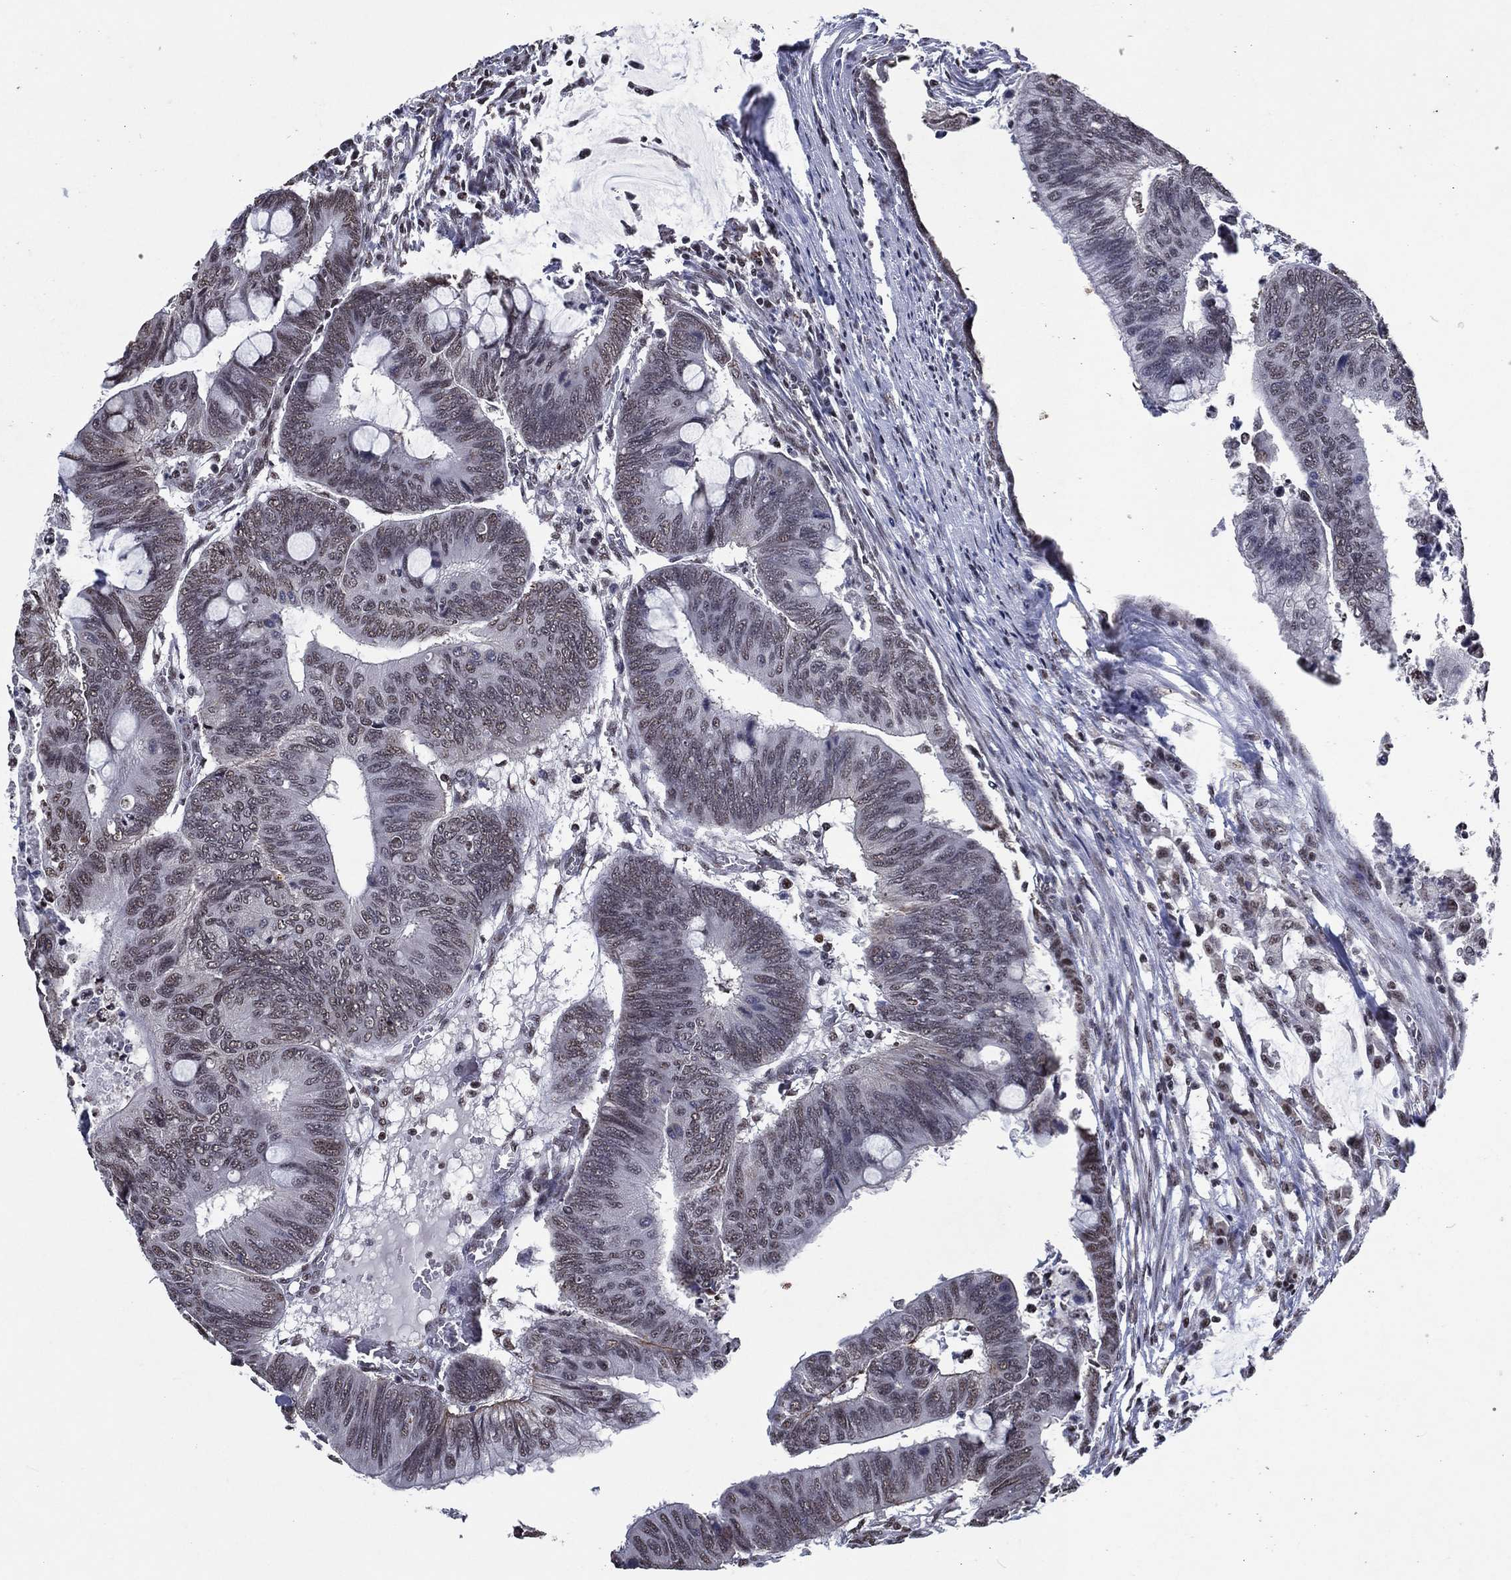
{"staining": {"intensity": "negative", "quantity": "none", "location": "none"}, "tissue": "colorectal cancer", "cell_type": "Tumor cells", "image_type": "cancer", "snomed": [{"axis": "morphology", "description": "Normal tissue, NOS"}, {"axis": "morphology", "description": "Adenocarcinoma, NOS"}, {"axis": "topography", "description": "Rectum"}, {"axis": "topography", "description": "Peripheral nerve tissue"}], "caption": "The image demonstrates no staining of tumor cells in colorectal adenocarcinoma.", "gene": "ZBTB42", "patient": {"sex": "male", "age": 92}}